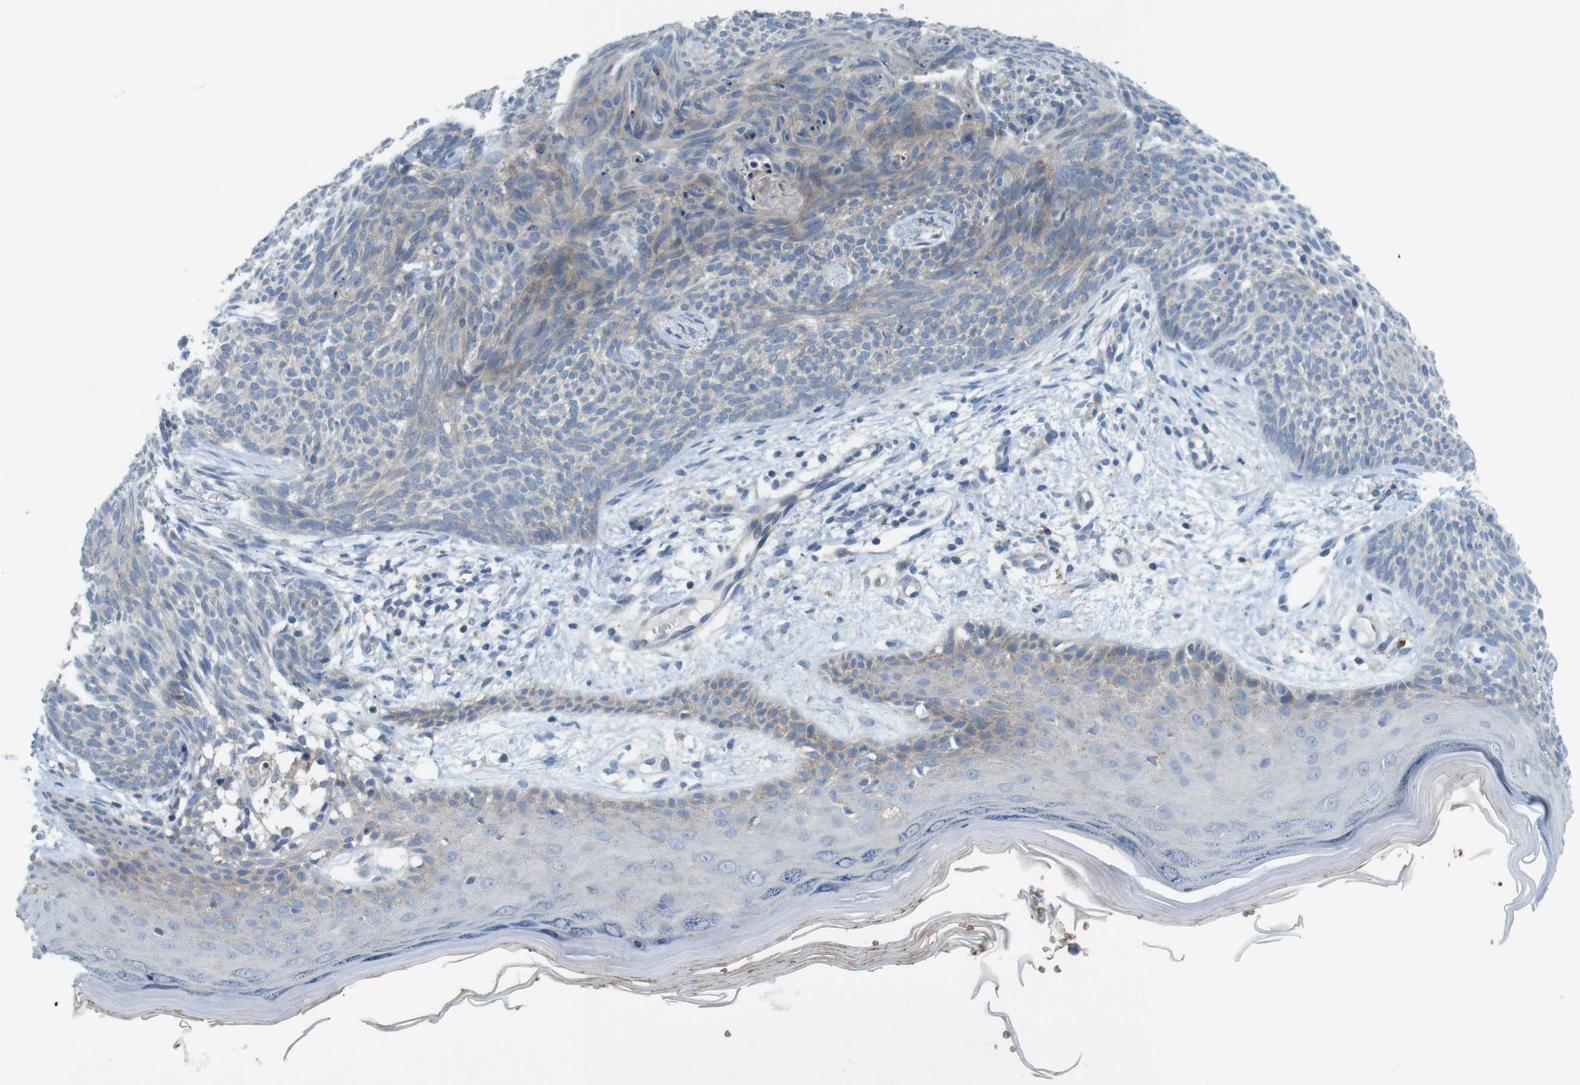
{"staining": {"intensity": "weak", "quantity": ">75%", "location": "cytoplasmic/membranous"}, "tissue": "skin cancer", "cell_type": "Tumor cells", "image_type": "cancer", "snomed": [{"axis": "morphology", "description": "Basal cell carcinoma"}, {"axis": "topography", "description": "Skin"}], "caption": "Weak cytoplasmic/membranous positivity for a protein is seen in about >75% of tumor cells of skin basal cell carcinoma using immunohistochemistry (IHC).", "gene": "TYW1", "patient": {"sex": "female", "age": 59}}